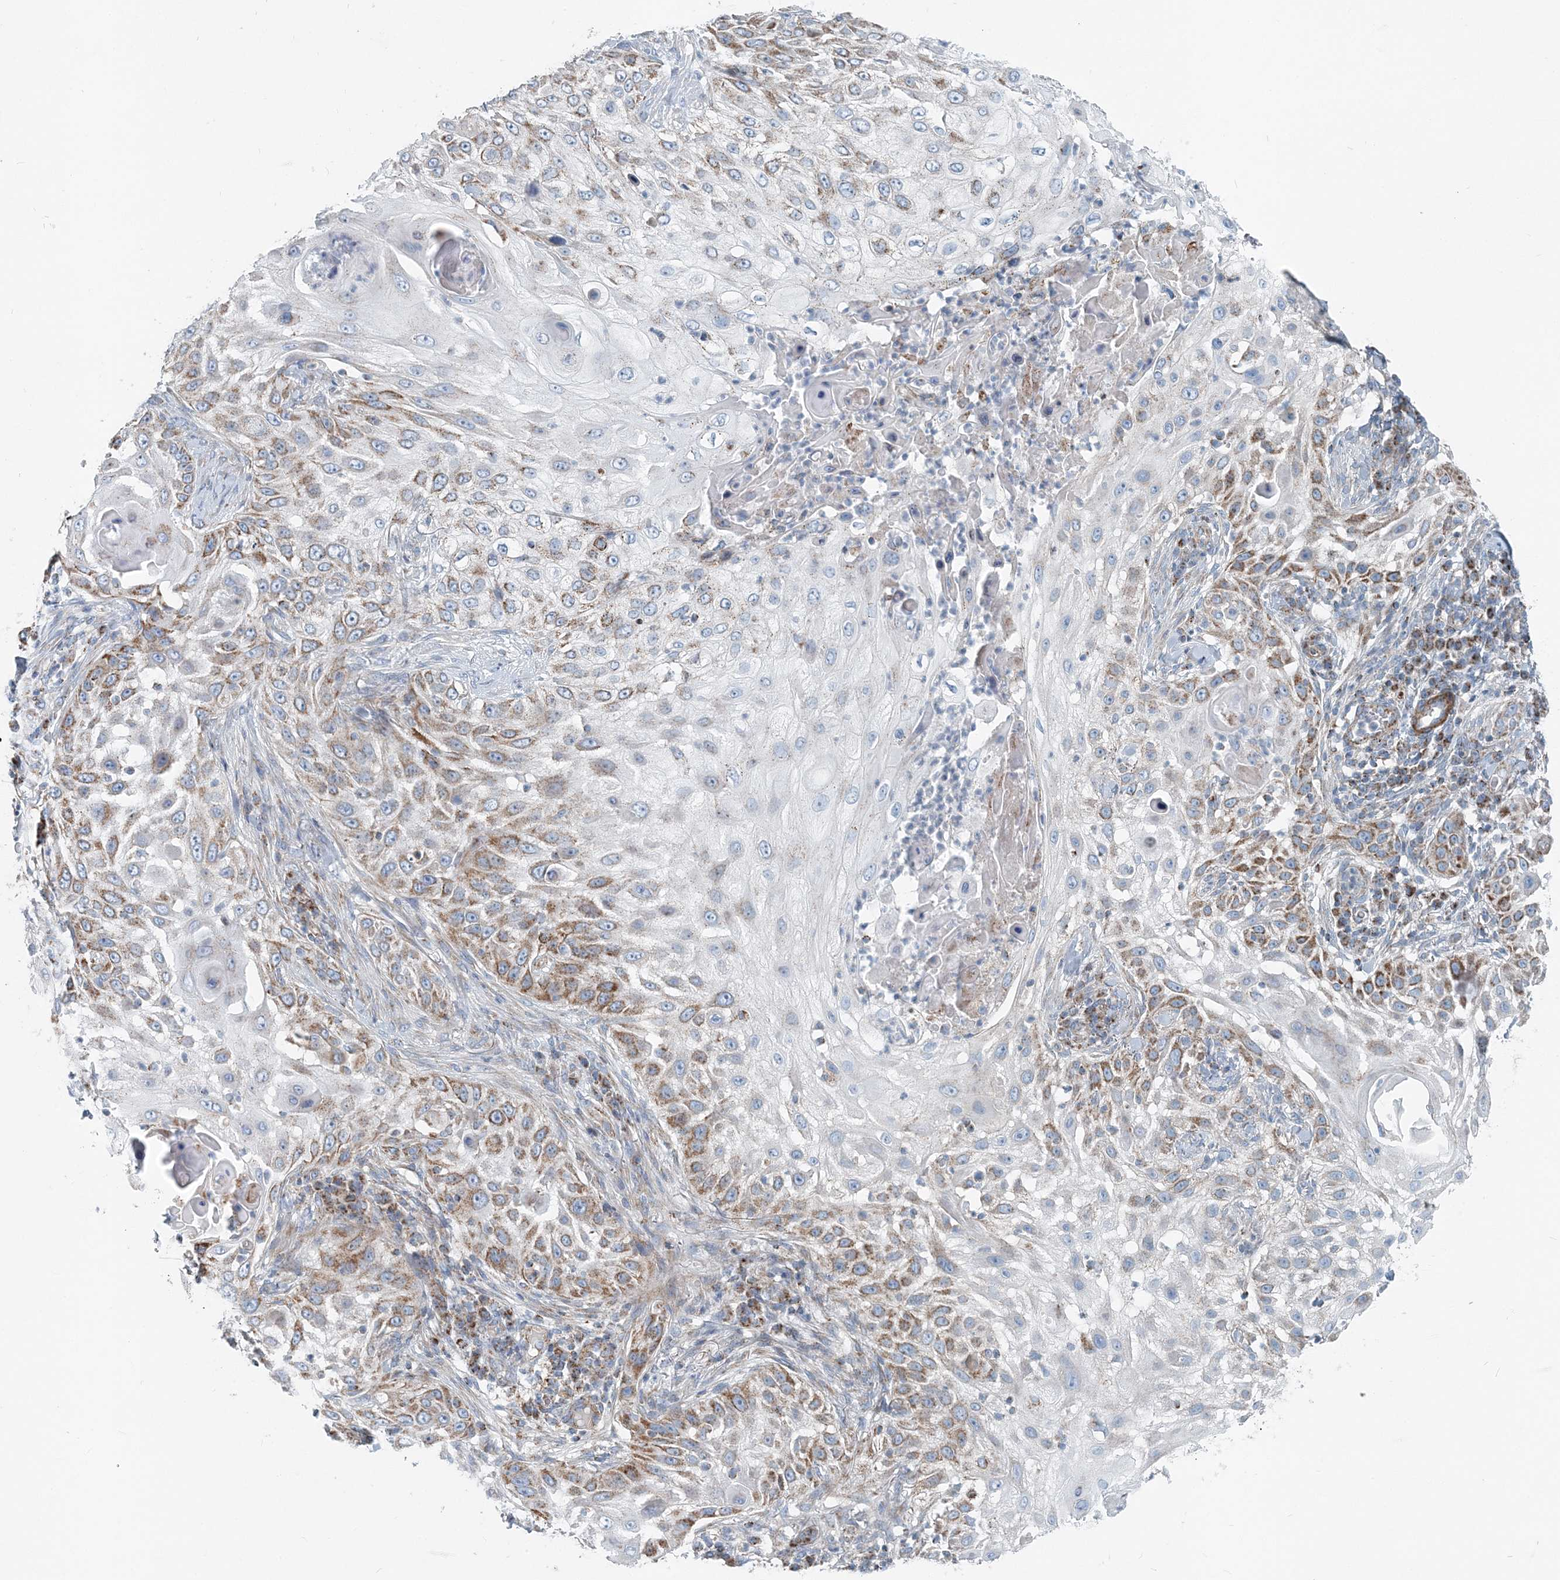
{"staining": {"intensity": "moderate", "quantity": "25%-75%", "location": "cytoplasmic/membranous"}, "tissue": "skin cancer", "cell_type": "Tumor cells", "image_type": "cancer", "snomed": [{"axis": "morphology", "description": "Squamous cell carcinoma, NOS"}, {"axis": "topography", "description": "Skin"}], "caption": "DAB (3,3'-diaminobenzidine) immunohistochemical staining of skin squamous cell carcinoma displays moderate cytoplasmic/membranous protein staining in about 25%-75% of tumor cells. Immunohistochemistry (ihc) stains the protein of interest in brown and the nuclei are stained blue.", "gene": "INTU", "patient": {"sex": "female", "age": 44}}